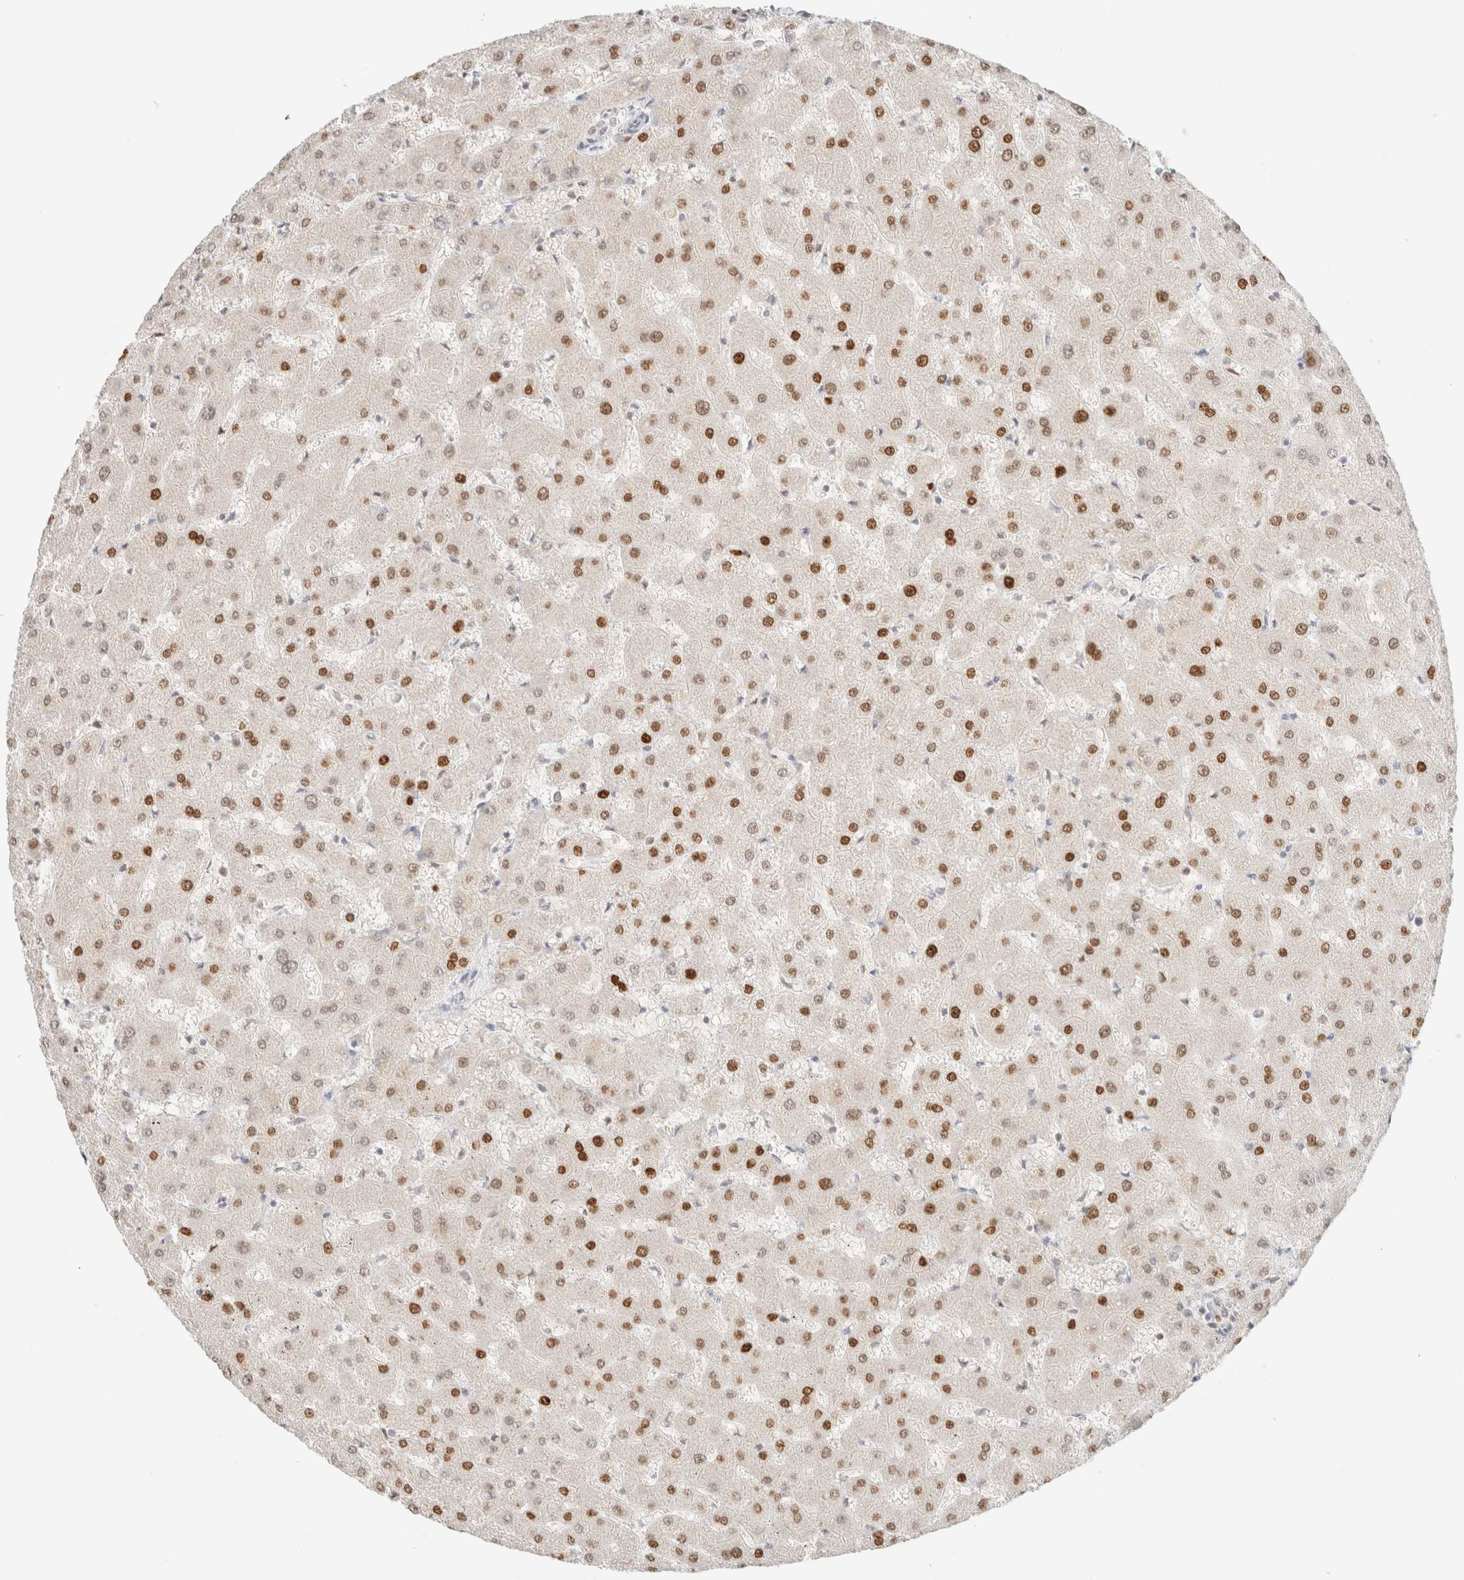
{"staining": {"intensity": "moderate", "quantity": "25%-75%", "location": "nuclear"}, "tissue": "liver", "cell_type": "Cholangiocytes", "image_type": "normal", "snomed": [{"axis": "morphology", "description": "Normal tissue, NOS"}, {"axis": "topography", "description": "Liver"}], "caption": "Moderate nuclear staining is identified in about 25%-75% of cholangiocytes in normal liver.", "gene": "DDB2", "patient": {"sex": "female", "age": 63}}